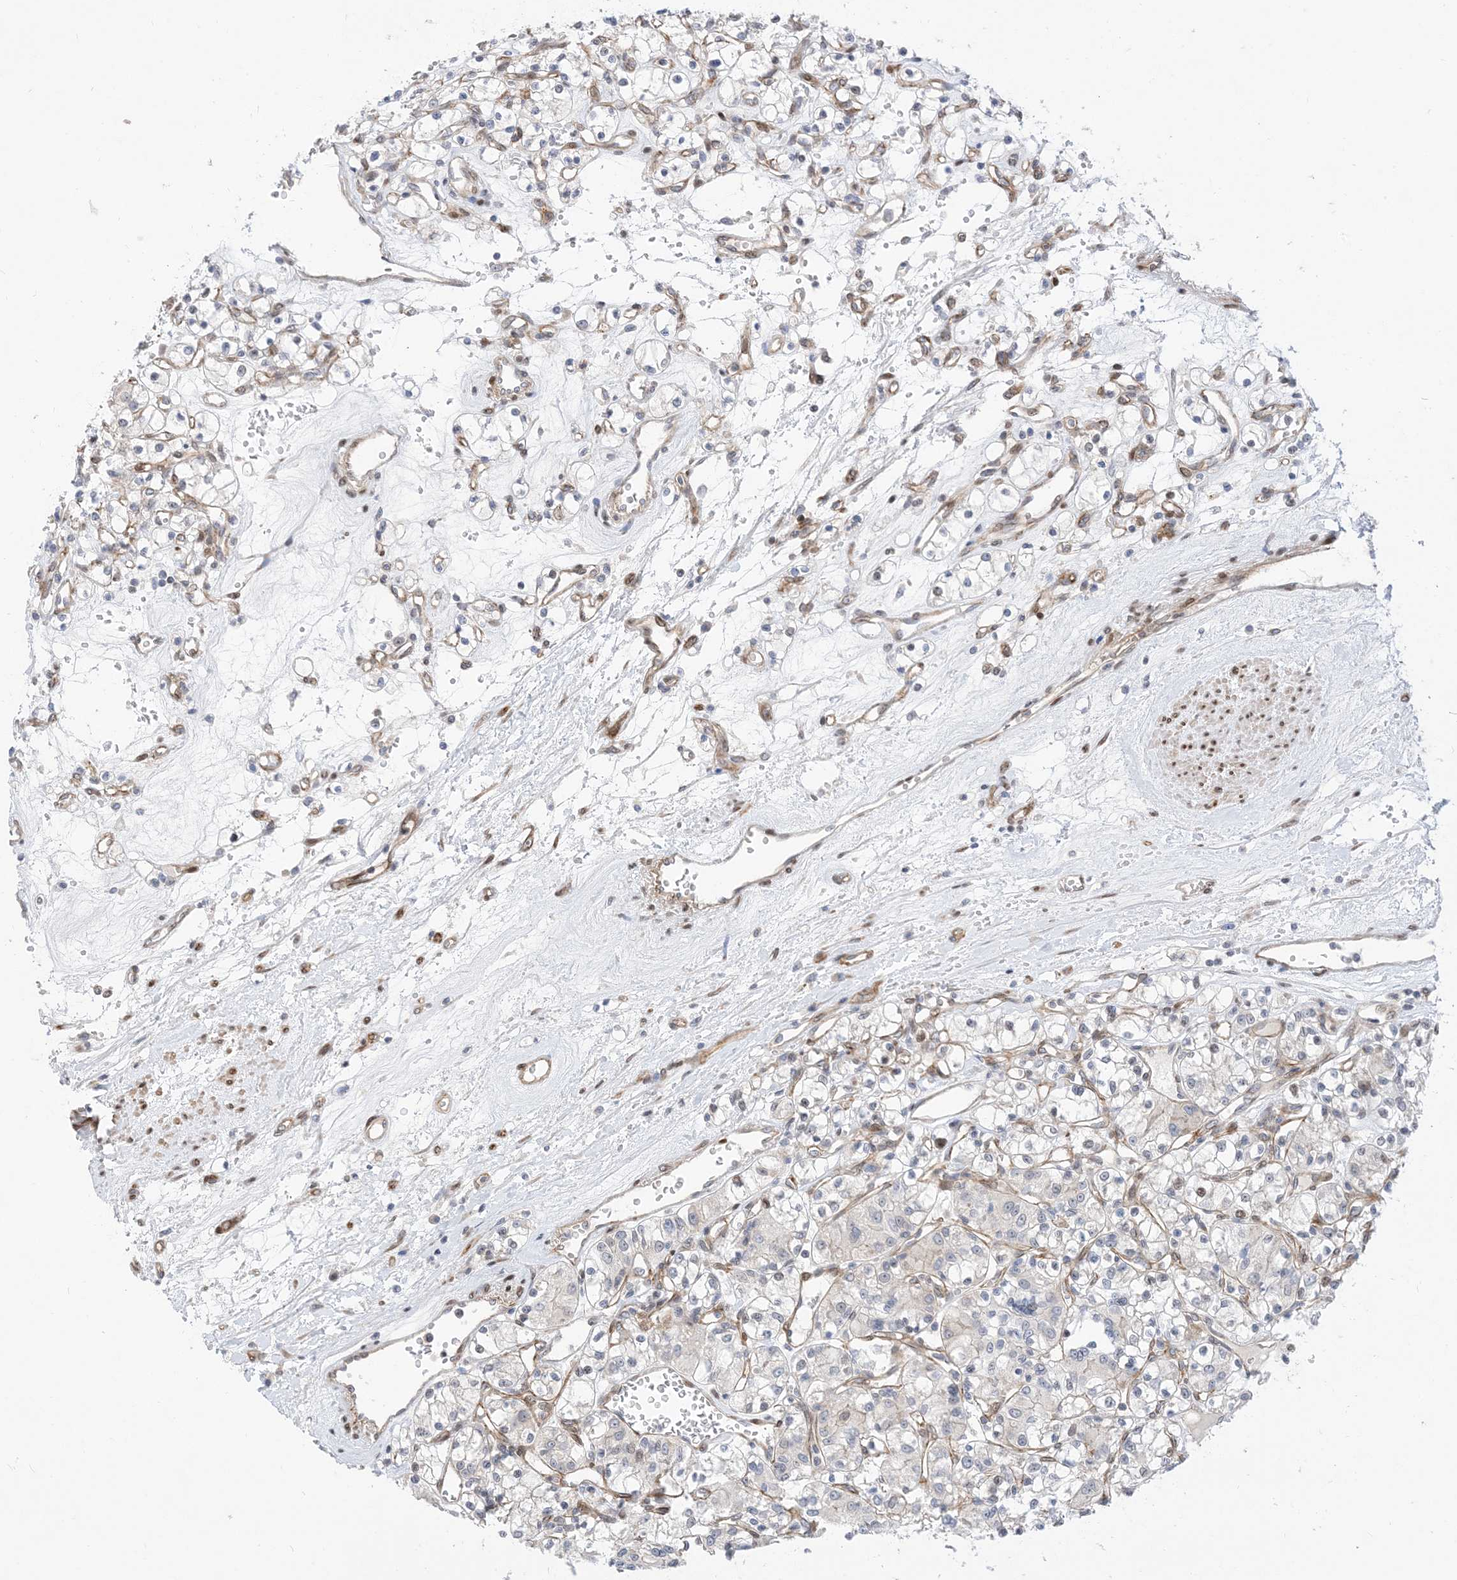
{"staining": {"intensity": "negative", "quantity": "none", "location": "none"}, "tissue": "renal cancer", "cell_type": "Tumor cells", "image_type": "cancer", "snomed": [{"axis": "morphology", "description": "Adenocarcinoma, NOS"}, {"axis": "topography", "description": "Kidney"}], "caption": "This image is of renal adenocarcinoma stained with immunohistochemistry to label a protein in brown with the nuclei are counter-stained blue. There is no expression in tumor cells.", "gene": "TYSND1", "patient": {"sex": "female", "age": 59}}